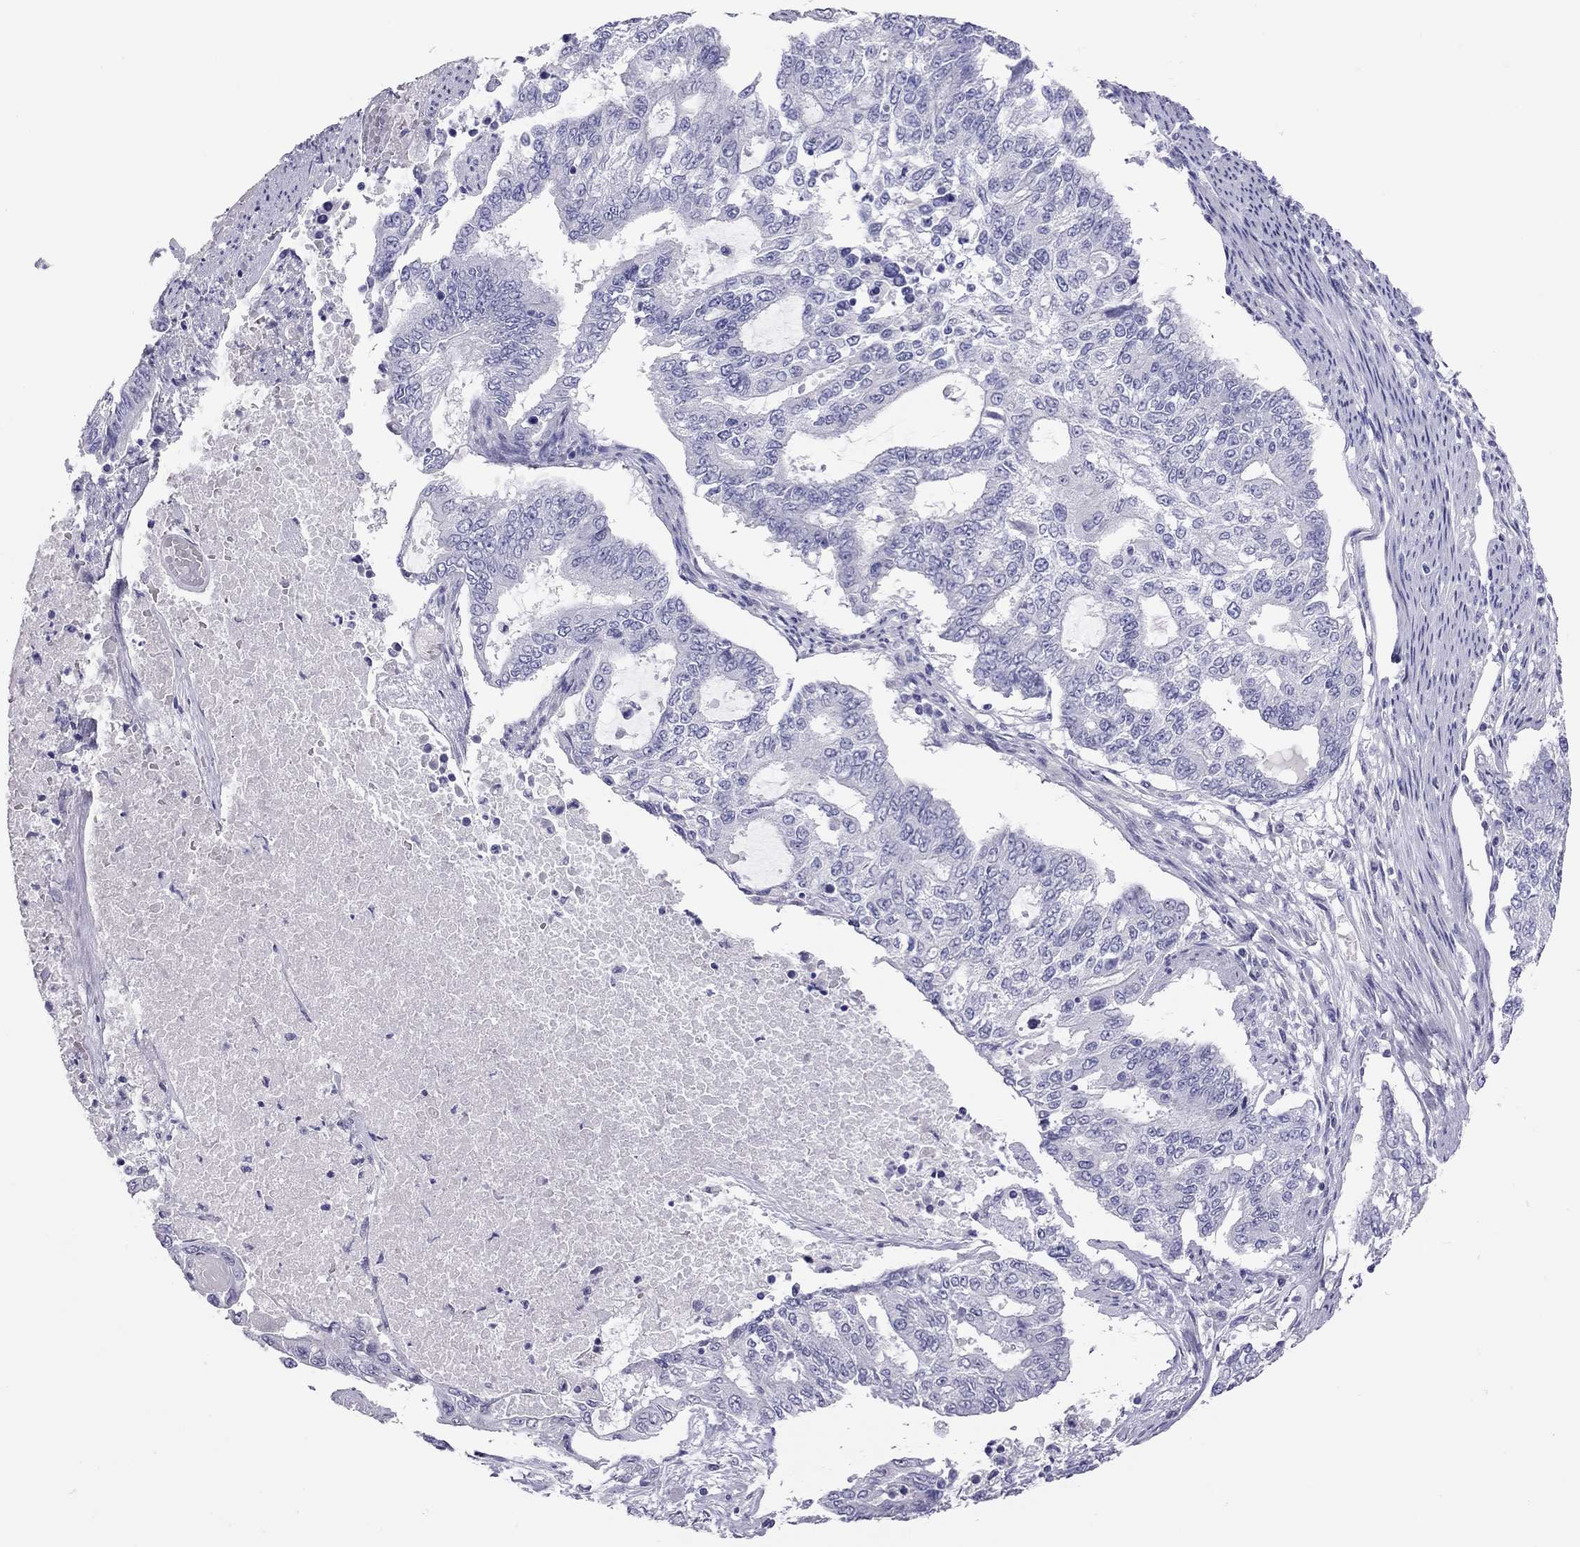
{"staining": {"intensity": "negative", "quantity": "none", "location": "none"}, "tissue": "endometrial cancer", "cell_type": "Tumor cells", "image_type": "cancer", "snomed": [{"axis": "morphology", "description": "Adenocarcinoma, NOS"}, {"axis": "topography", "description": "Uterus"}], "caption": "Endometrial adenocarcinoma stained for a protein using IHC displays no staining tumor cells.", "gene": "IL17REL", "patient": {"sex": "female", "age": 59}}